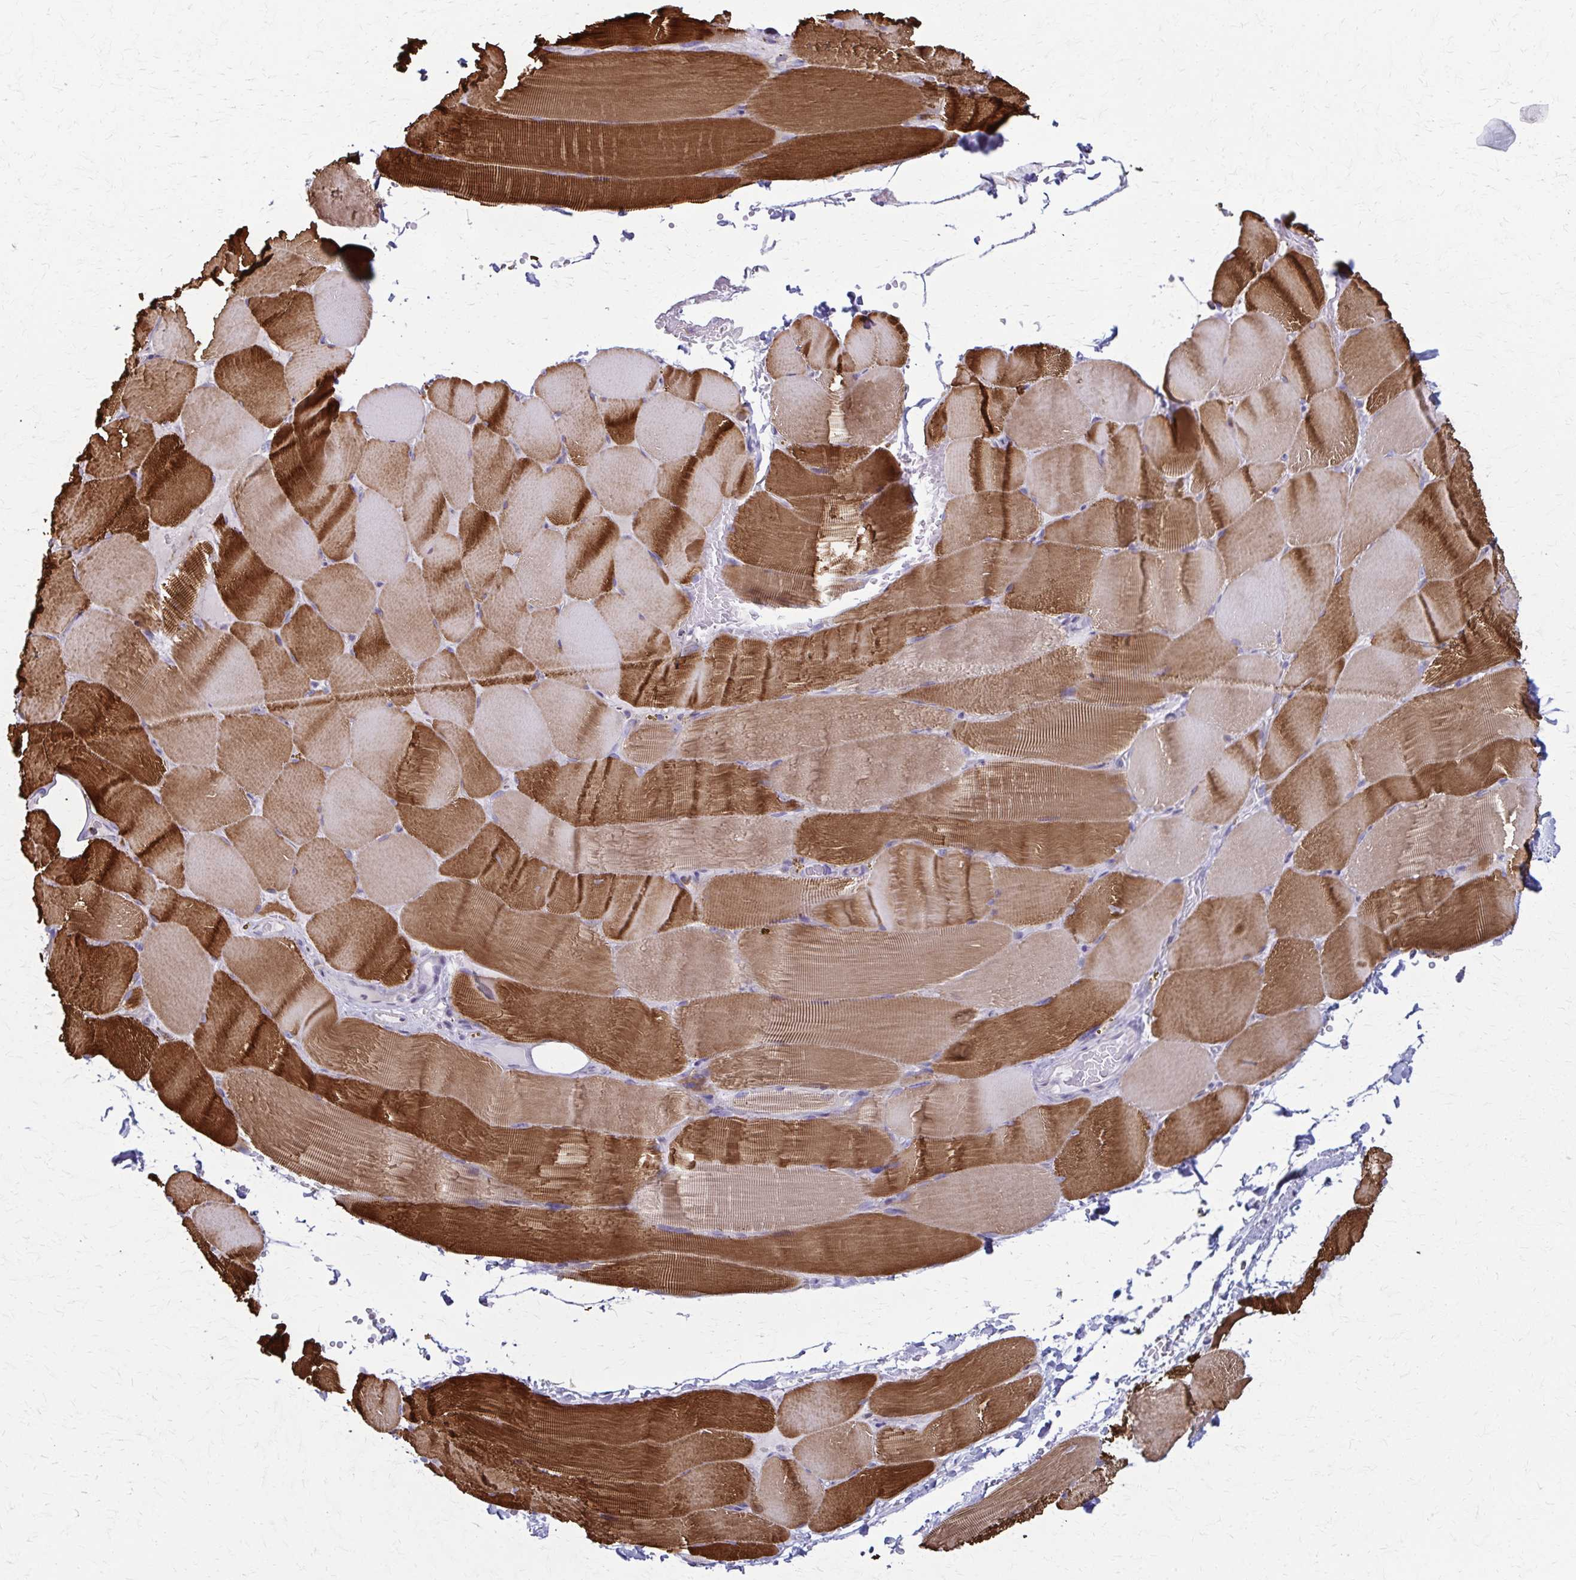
{"staining": {"intensity": "strong", "quantity": "25%-75%", "location": "cytoplasmic/membranous"}, "tissue": "skeletal muscle", "cell_type": "Myocytes", "image_type": "normal", "snomed": [{"axis": "morphology", "description": "Normal tissue, NOS"}, {"axis": "topography", "description": "Skeletal muscle"}], "caption": "A high-resolution histopathology image shows IHC staining of normal skeletal muscle, which shows strong cytoplasmic/membranous positivity in approximately 25%-75% of myocytes.", "gene": "TVP23A", "patient": {"sex": "female", "age": 37}}